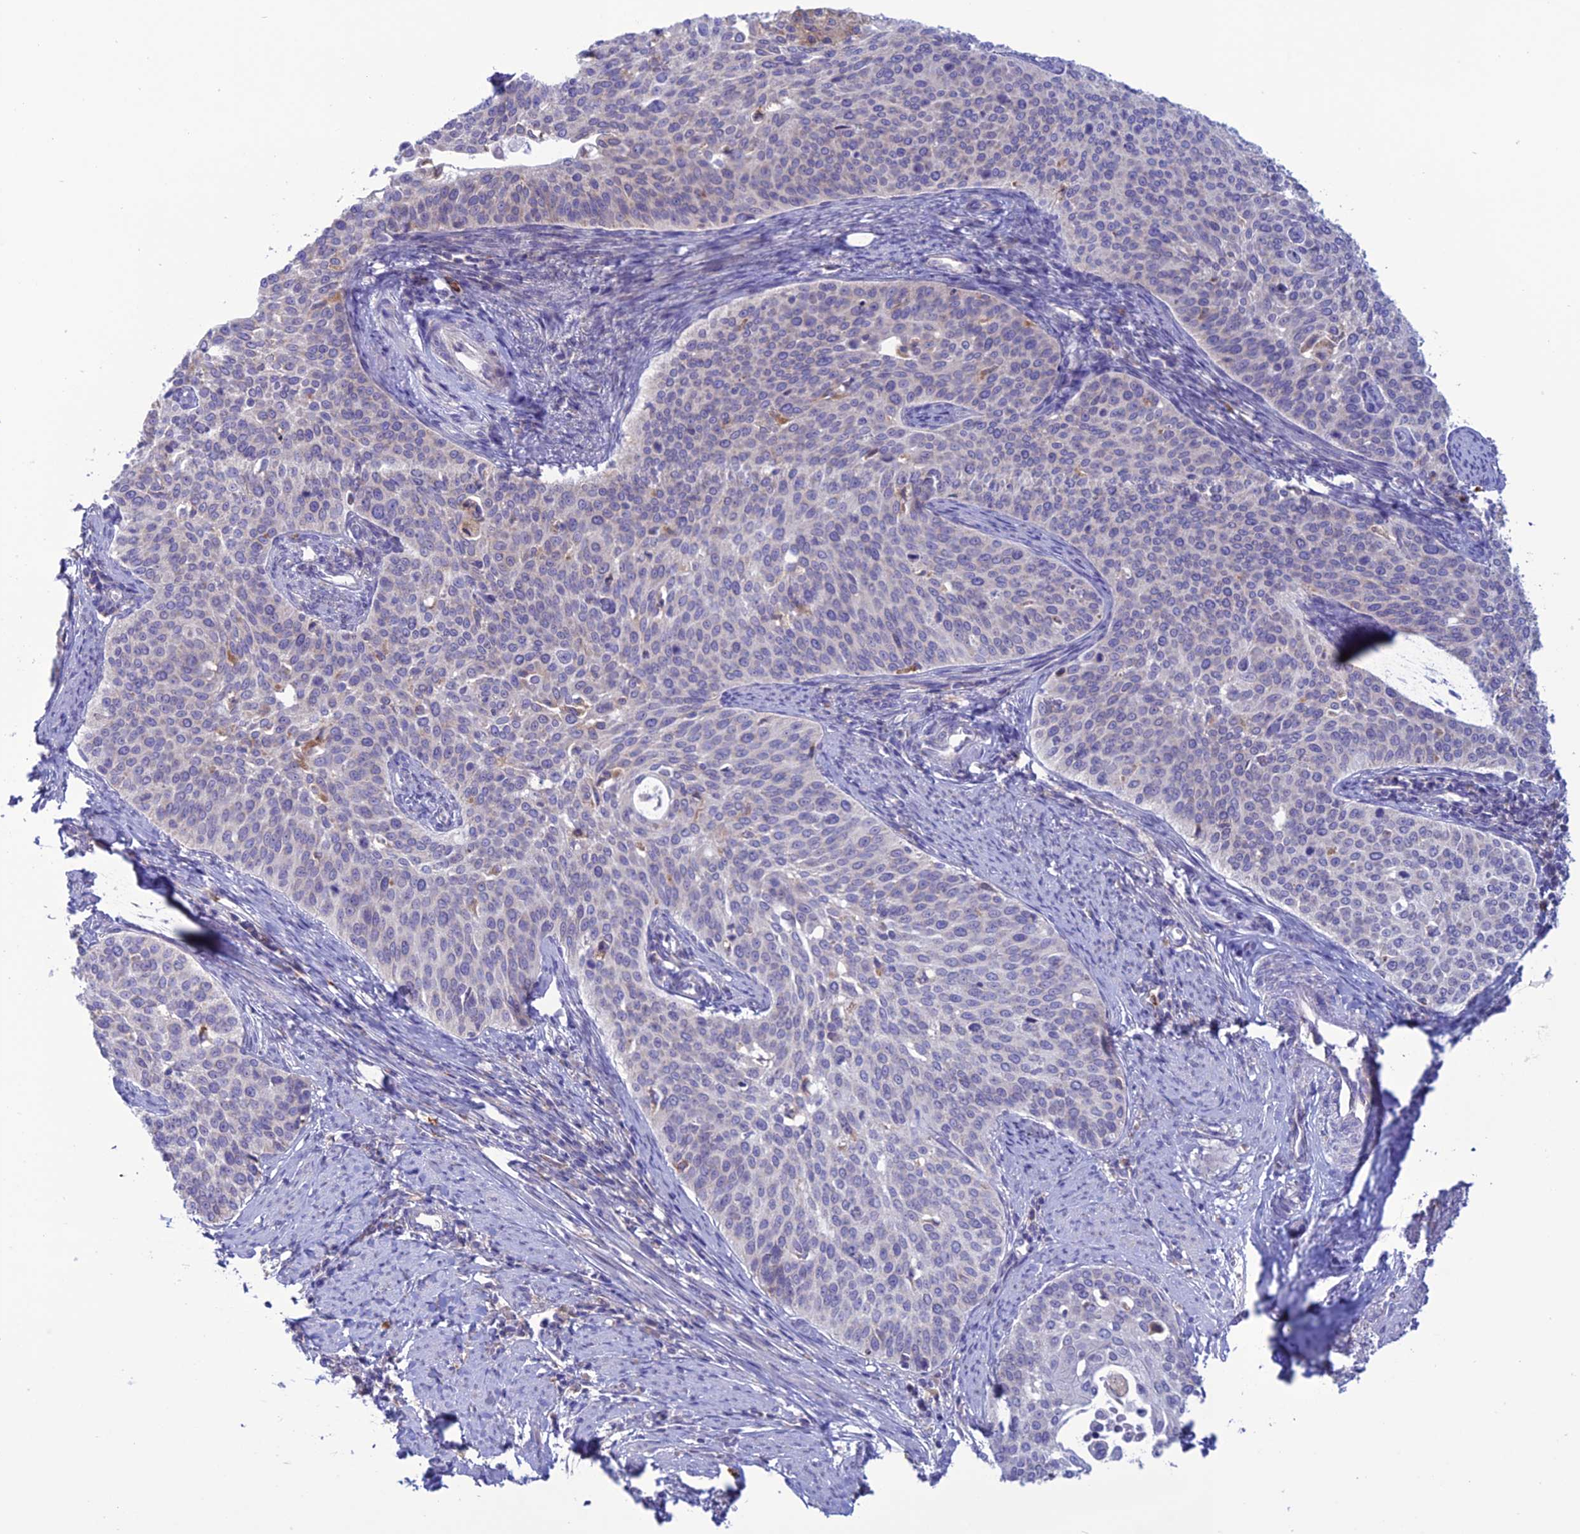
{"staining": {"intensity": "negative", "quantity": "none", "location": "none"}, "tissue": "cervical cancer", "cell_type": "Tumor cells", "image_type": "cancer", "snomed": [{"axis": "morphology", "description": "Squamous cell carcinoma, NOS"}, {"axis": "topography", "description": "Cervix"}], "caption": "High magnification brightfield microscopy of cervical cancer (squamous cell carcinoma) stained with DAB (brown) and counterstained with hematoxylin (blue): tumor cells show no significant staining. The staining is performed using DAB (3,3'-diaminobenzidine) brown chromogen with nuclei counter-stained in using hematoxylin.", "gene": "CLCN7", "patient": {"sex": "female", "age": 44}}